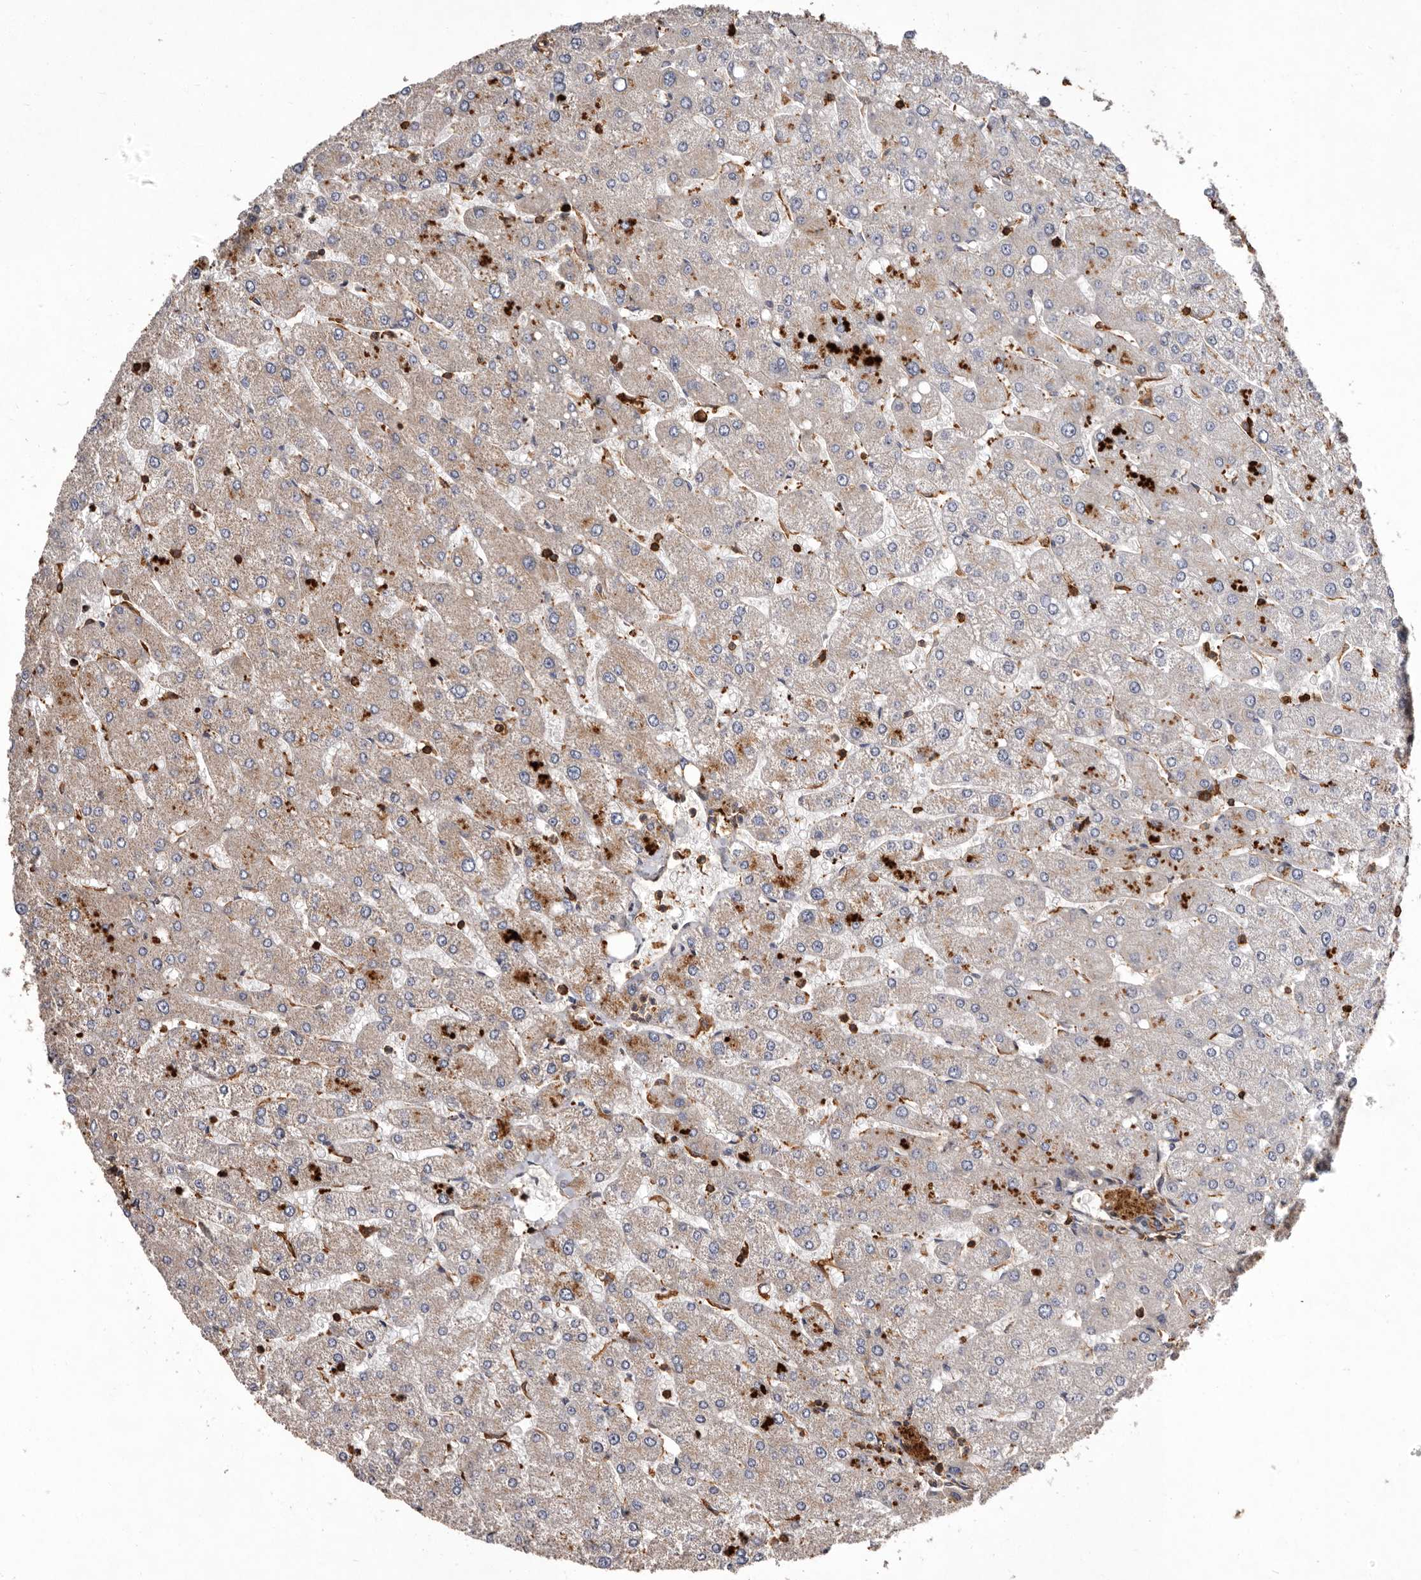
{"staining": {"intensity": "moderate", "quantity": ">75%", "location": "cytoplasmic/membranous"}, "tissue": "liver", "cell_type": "Cholangiocytes", "image_type": "normal", "snomed": [{"axis": "morphology", "description": "Normal tissue, NOS"}, {"axis": "topography", "description": "Liver"}], "caption": "Unremarkable liver demonstrates moderate cytoplasmic/membranous positivity in approximately >75% of cholangiocytes, visualized by immunohistochemistry.", "gene": "COQ8B", "patient": {"sex": "male", "age": 55}}